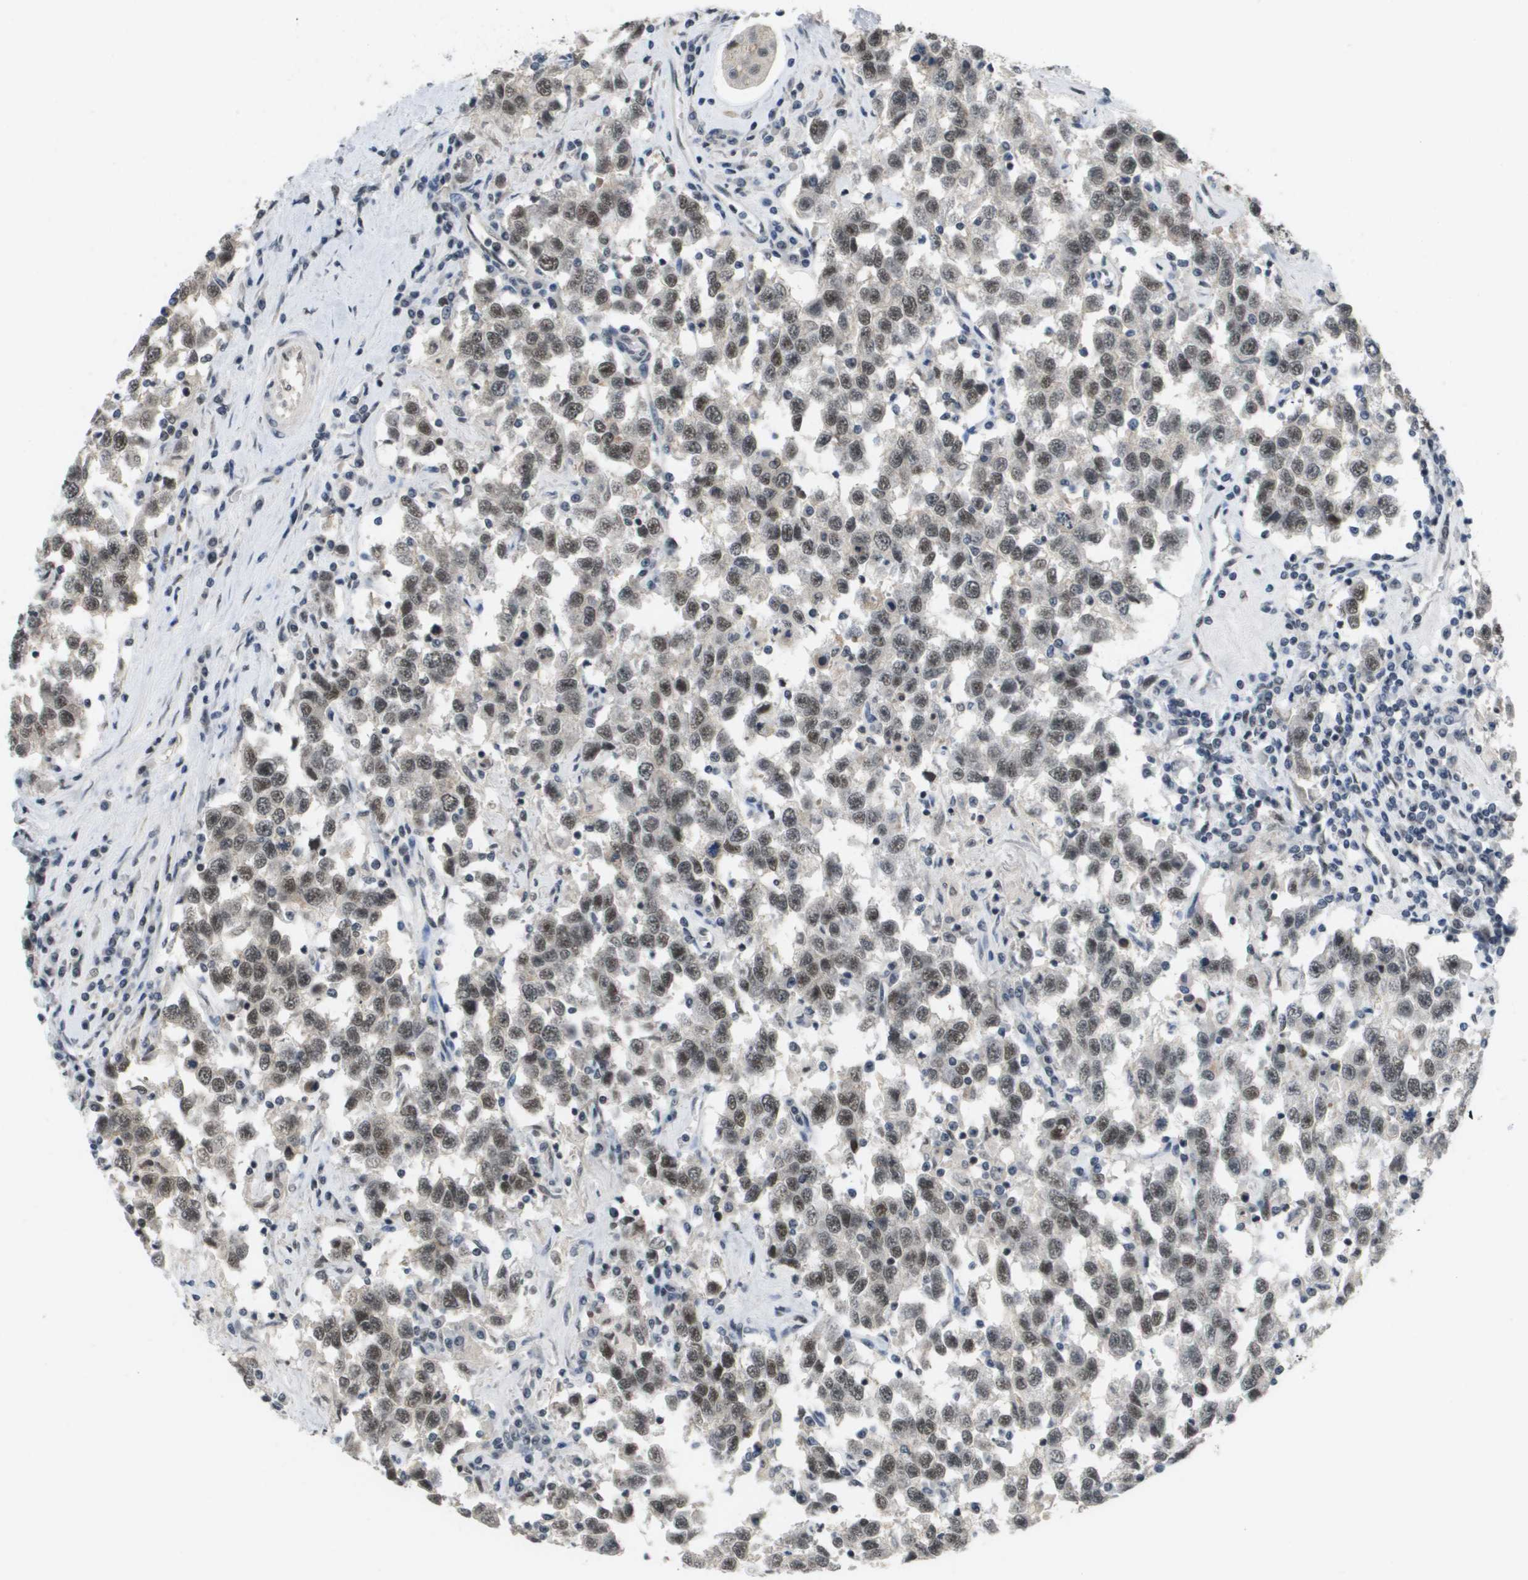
{"staining": {"intensity": "weak", "quantity": ">75%", "location": "nuclear"}, "tissue": "testis cancer", "cell_type": "Tumor cells", "image_type": "cancer", "snomed": [{"axis": "morphology", "description": "Seminoma, NOS"}, {"axis": "topography", "description": "Testis"}], "caption": "Immunohistochemical staining of human testis seminoma demonstrates low levels of weak nuclear expression in approximately >75% of tumor cells.", "gene": "ISY1", "patient": {"sex": "male", "age": 41}}